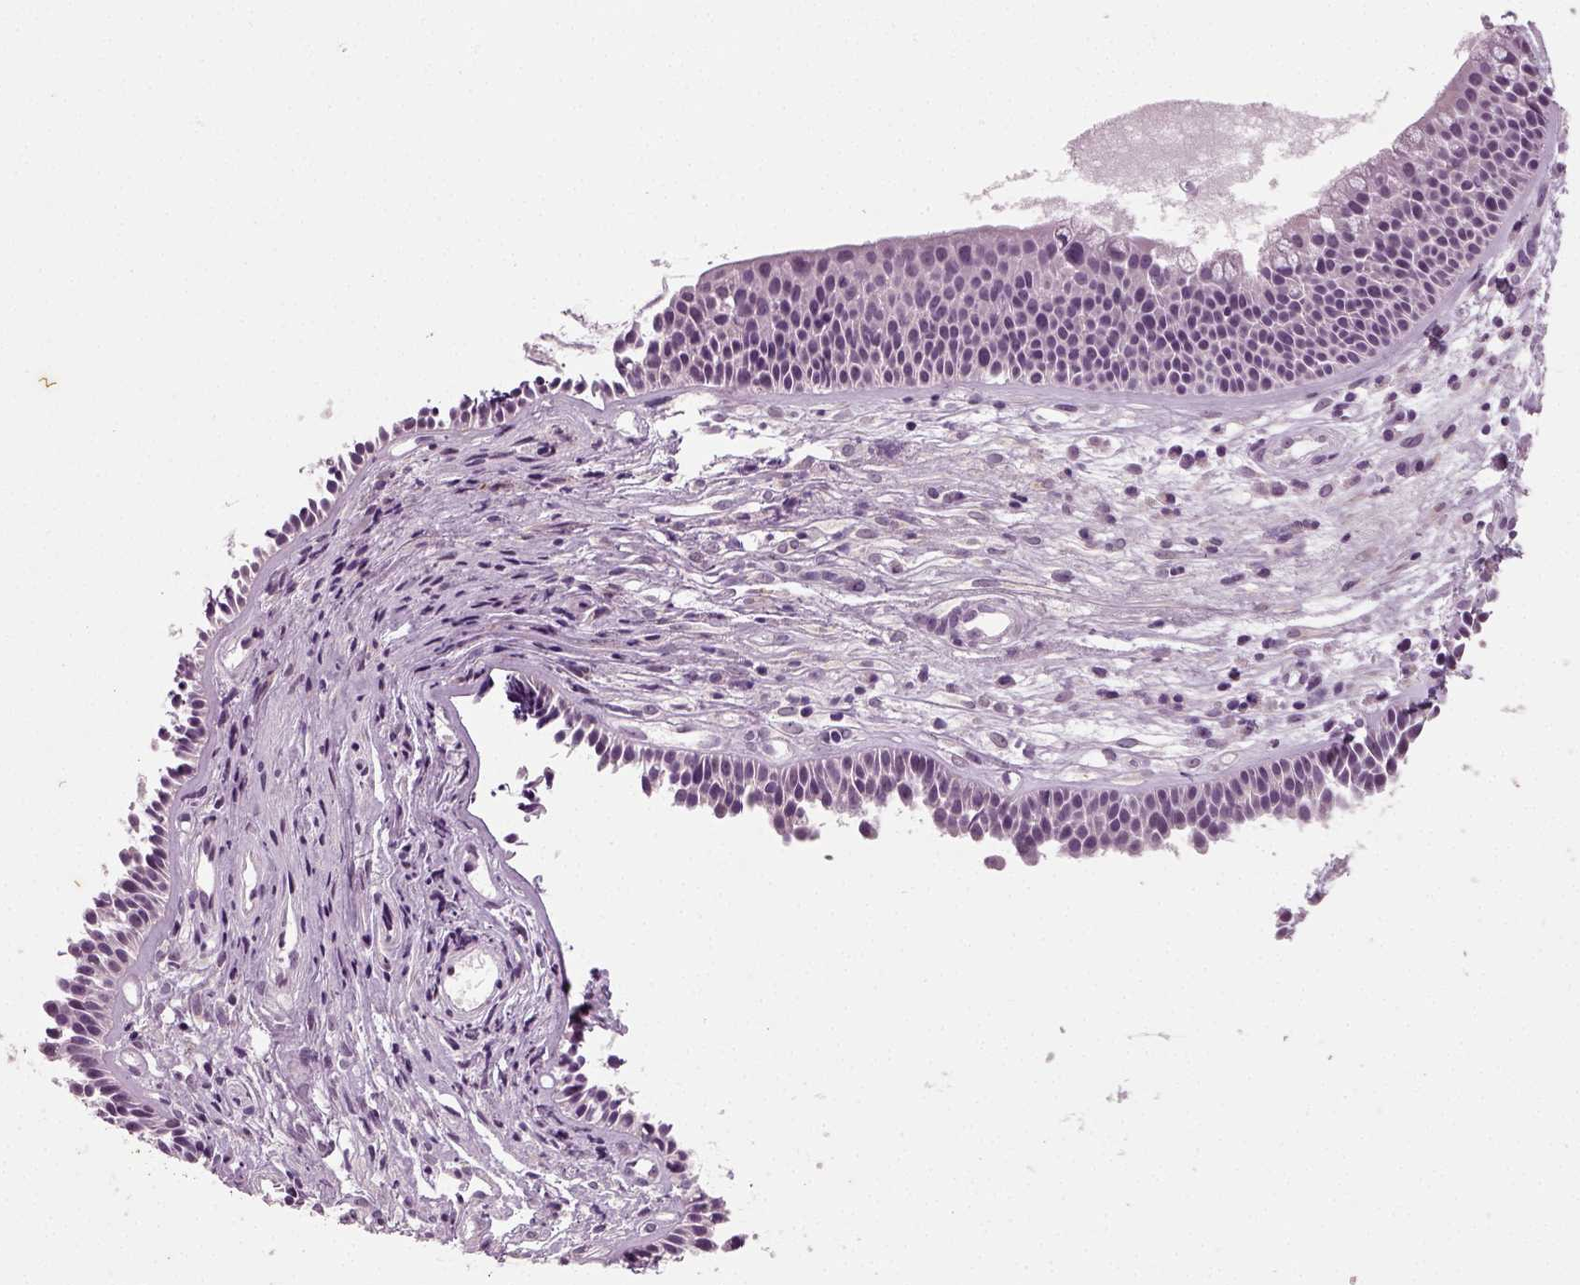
{"staining": {"intensity": "negative", "quantity": "none", "location": "none"}, "tissue": "nasopharynx", "cell_type": "Respiratory epithelial cells", "image_type": "normal", "snomed": [{"axis": "morphology", "description": "Normal tissue, NOS"}, {"axis": "topography", "description": "Nasopharynx"}], "caption": "An immunohistochemistry photomicrograph of benign nasopharynx is shown. There is no staining in respiratory epithelial cells of nasopharynx. (Immunohistochemistry, brightfield microscopy, high magnification).", "gene": "SYNGAP1", "patient": {"sex": "male", "age": 31}}